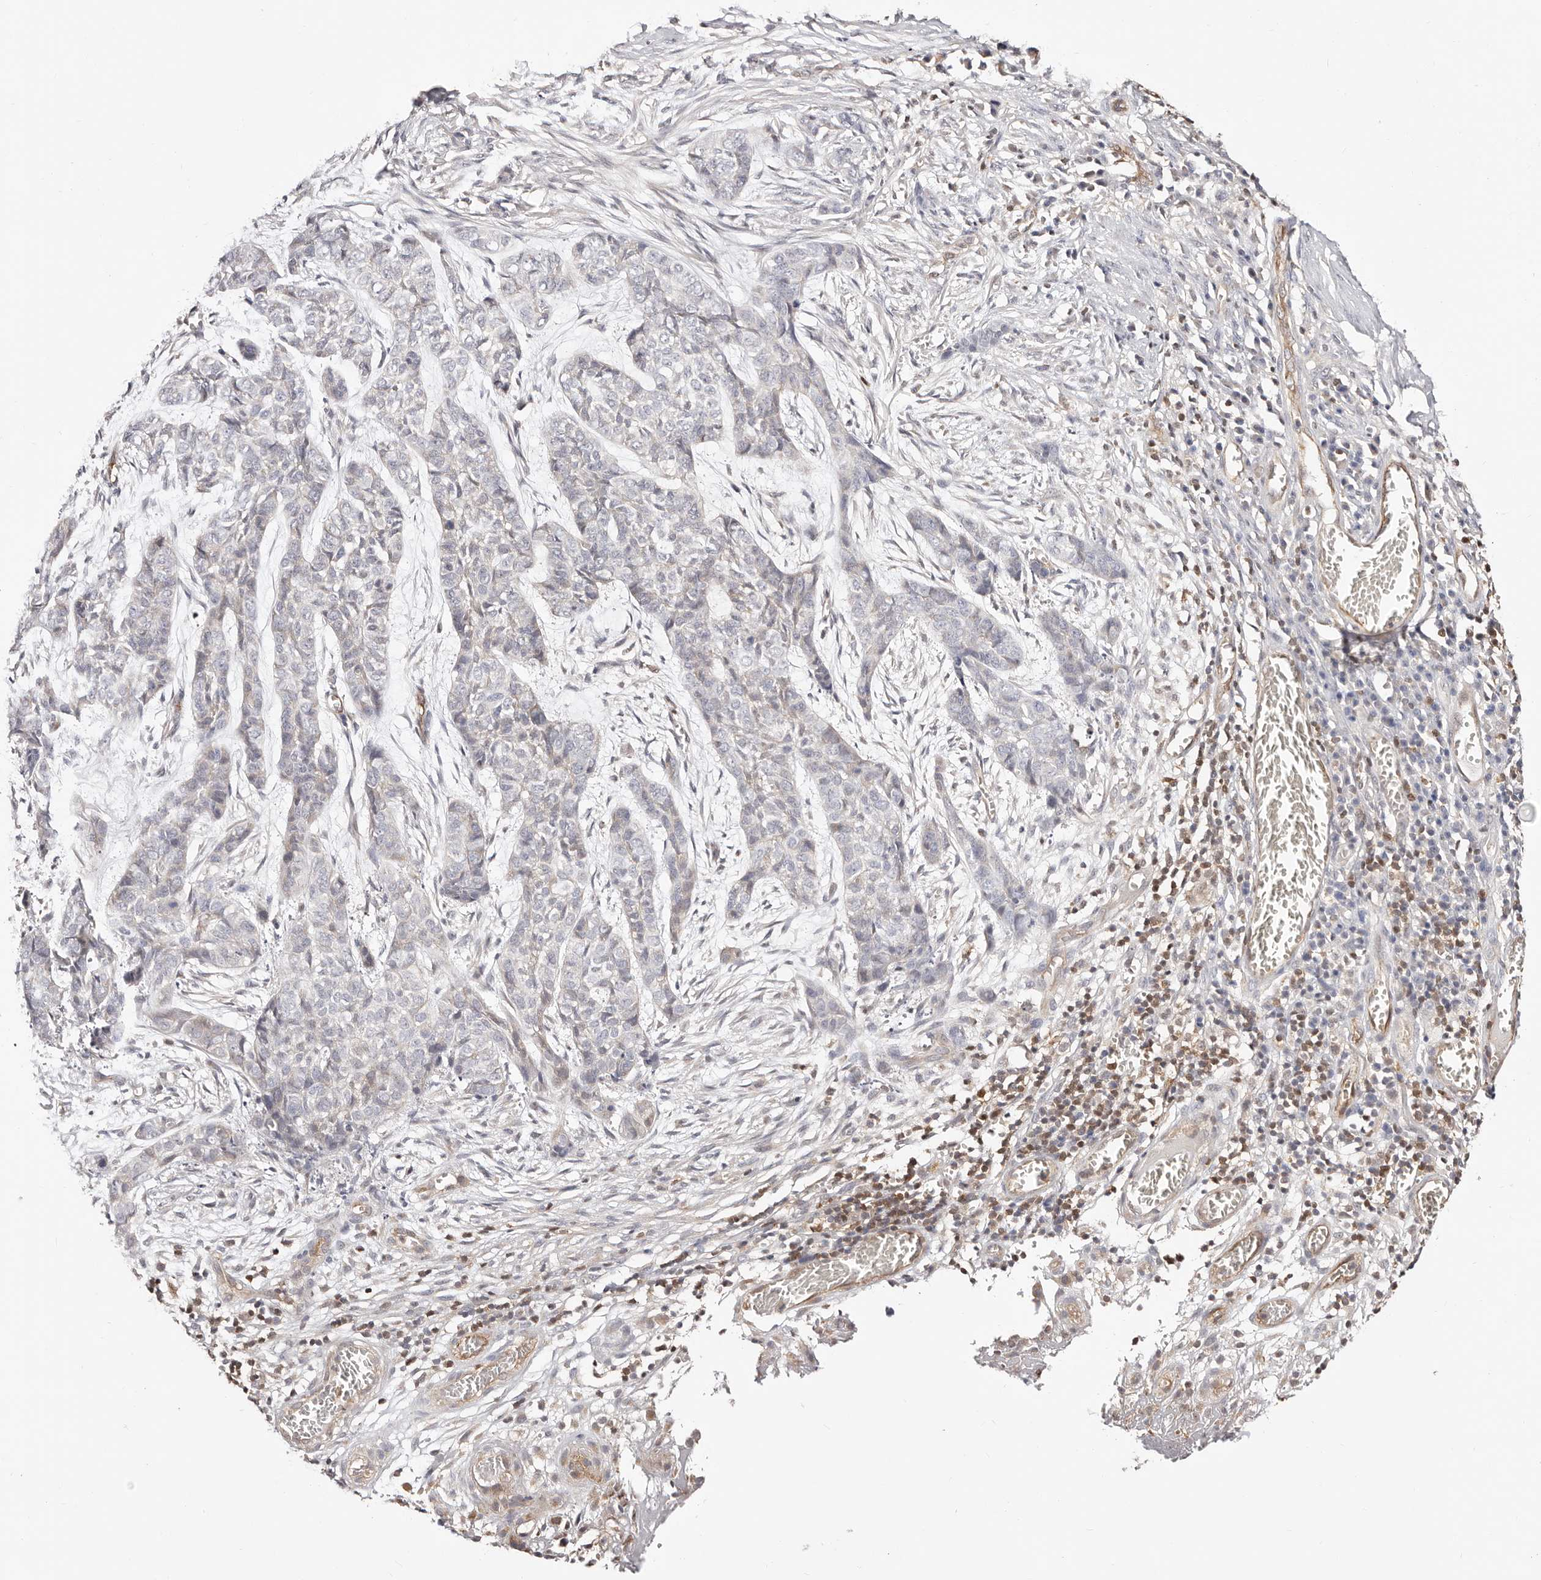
{"staining": {"intensity": "negative", "quantity": "none", "location": "none"}, "tissue": "skin cancer", "cell_type": "Tumor cells", "image_type": "cancer", "snomed": [{"axis": "morphology", "description": "Basal cell carcinoma"}, {"axis": "topography", "description": "Skin"}], "caption": "IHC image of human basal cell carcinoma (skin) stained for a protein (brown), which reveals no staining in tumor cells.", "gene": "STAT5A", "patient": {"sex": "female", "age": 64}}